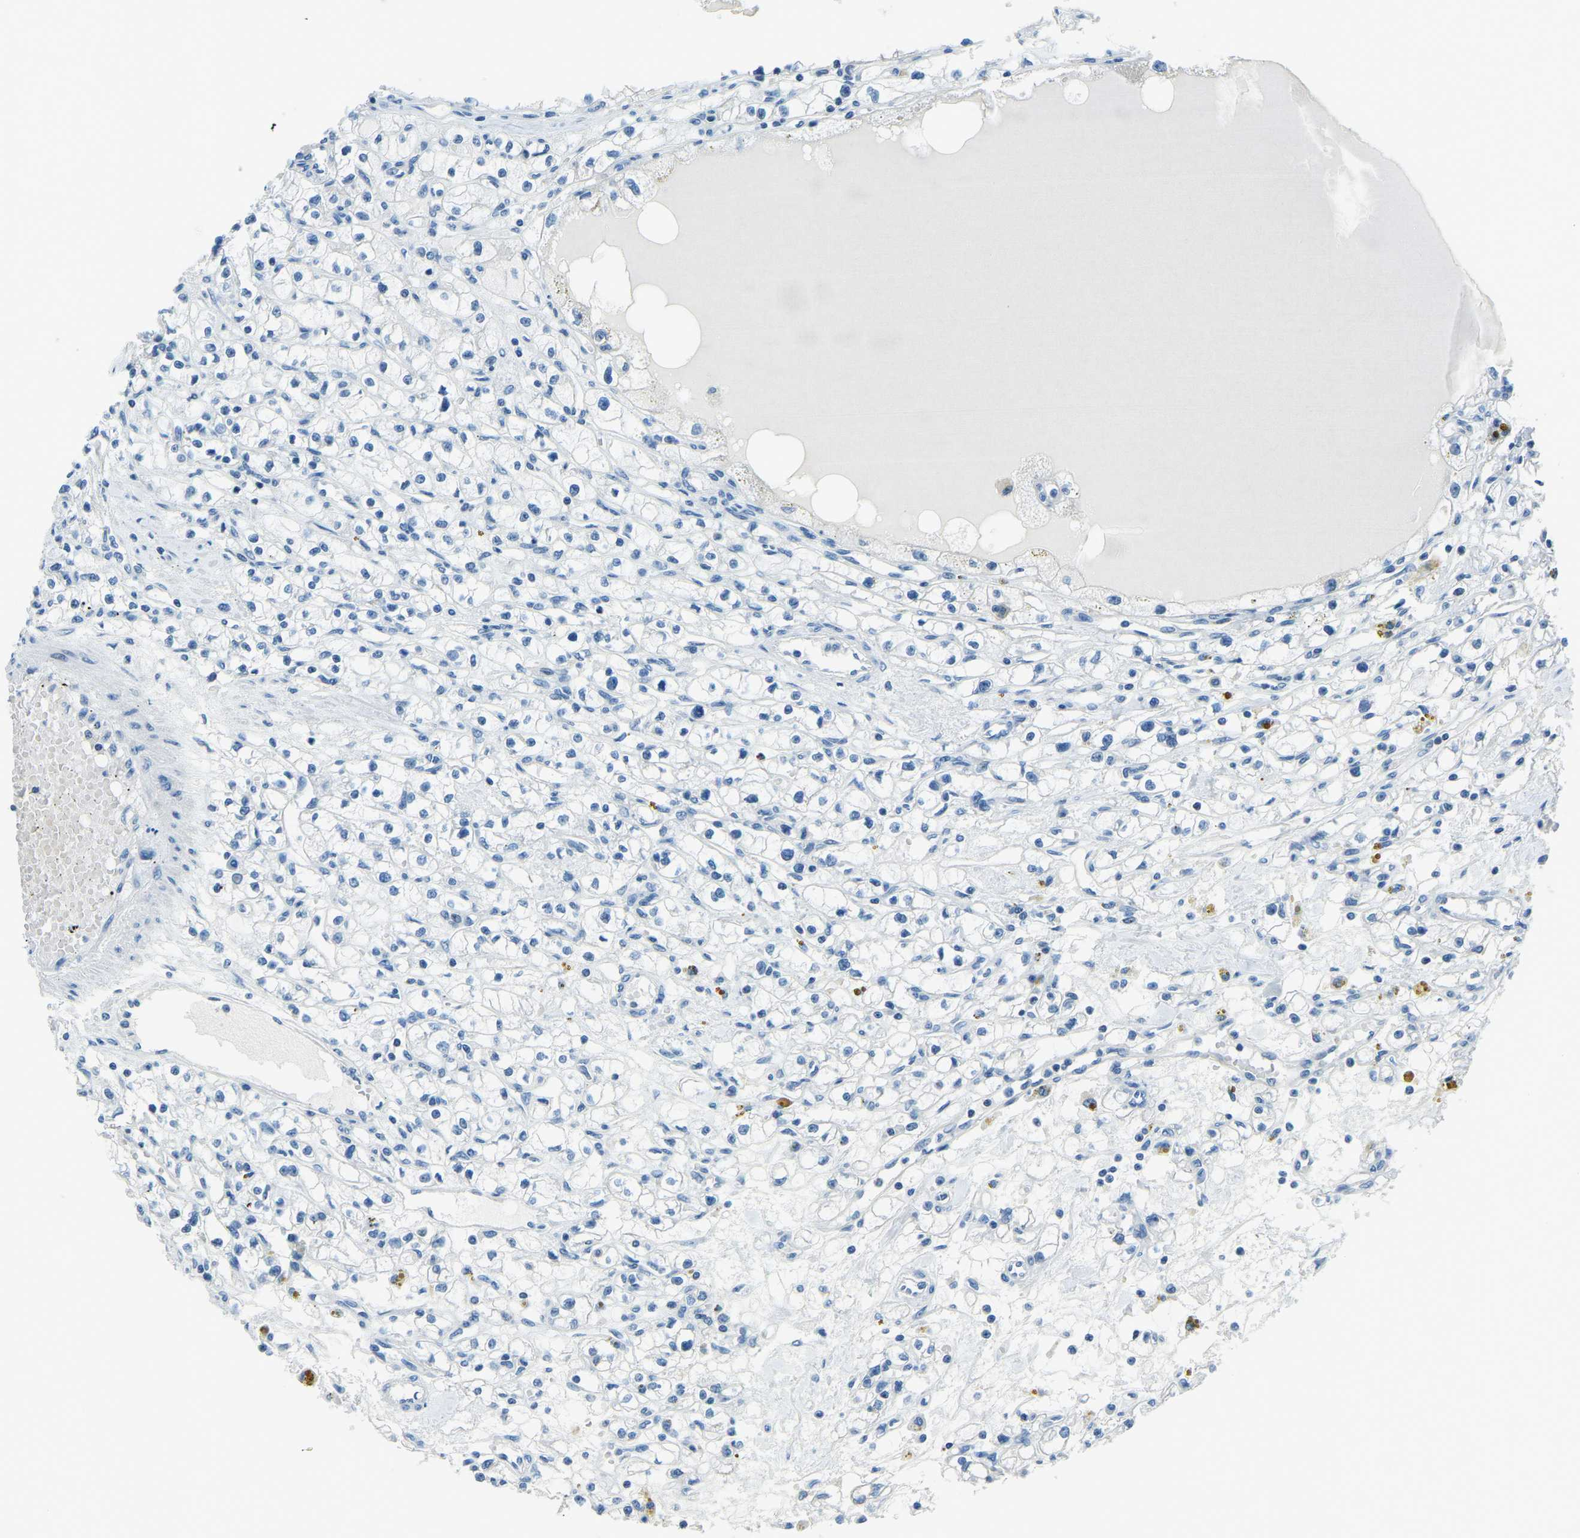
{"staining": {"intensity": "negative", "quantity": "none", "location": "none"}, "tissue": "renal cancer", "cell_type": "Tumor cells", "image_type": "cancer", "snomed": [{"axis": "morphology", "description": "Adenocarcinoma, NOS"}, {"axis": "topography", "description": "Kidney"}], "caption": "Image shows no significant protein staining in tumor cells of renal adenocarcinoma. (DAB IHC with hematoxylin counter stain).", "gene": "RRP1", "patient": {"sex": "male", "age": 56}}